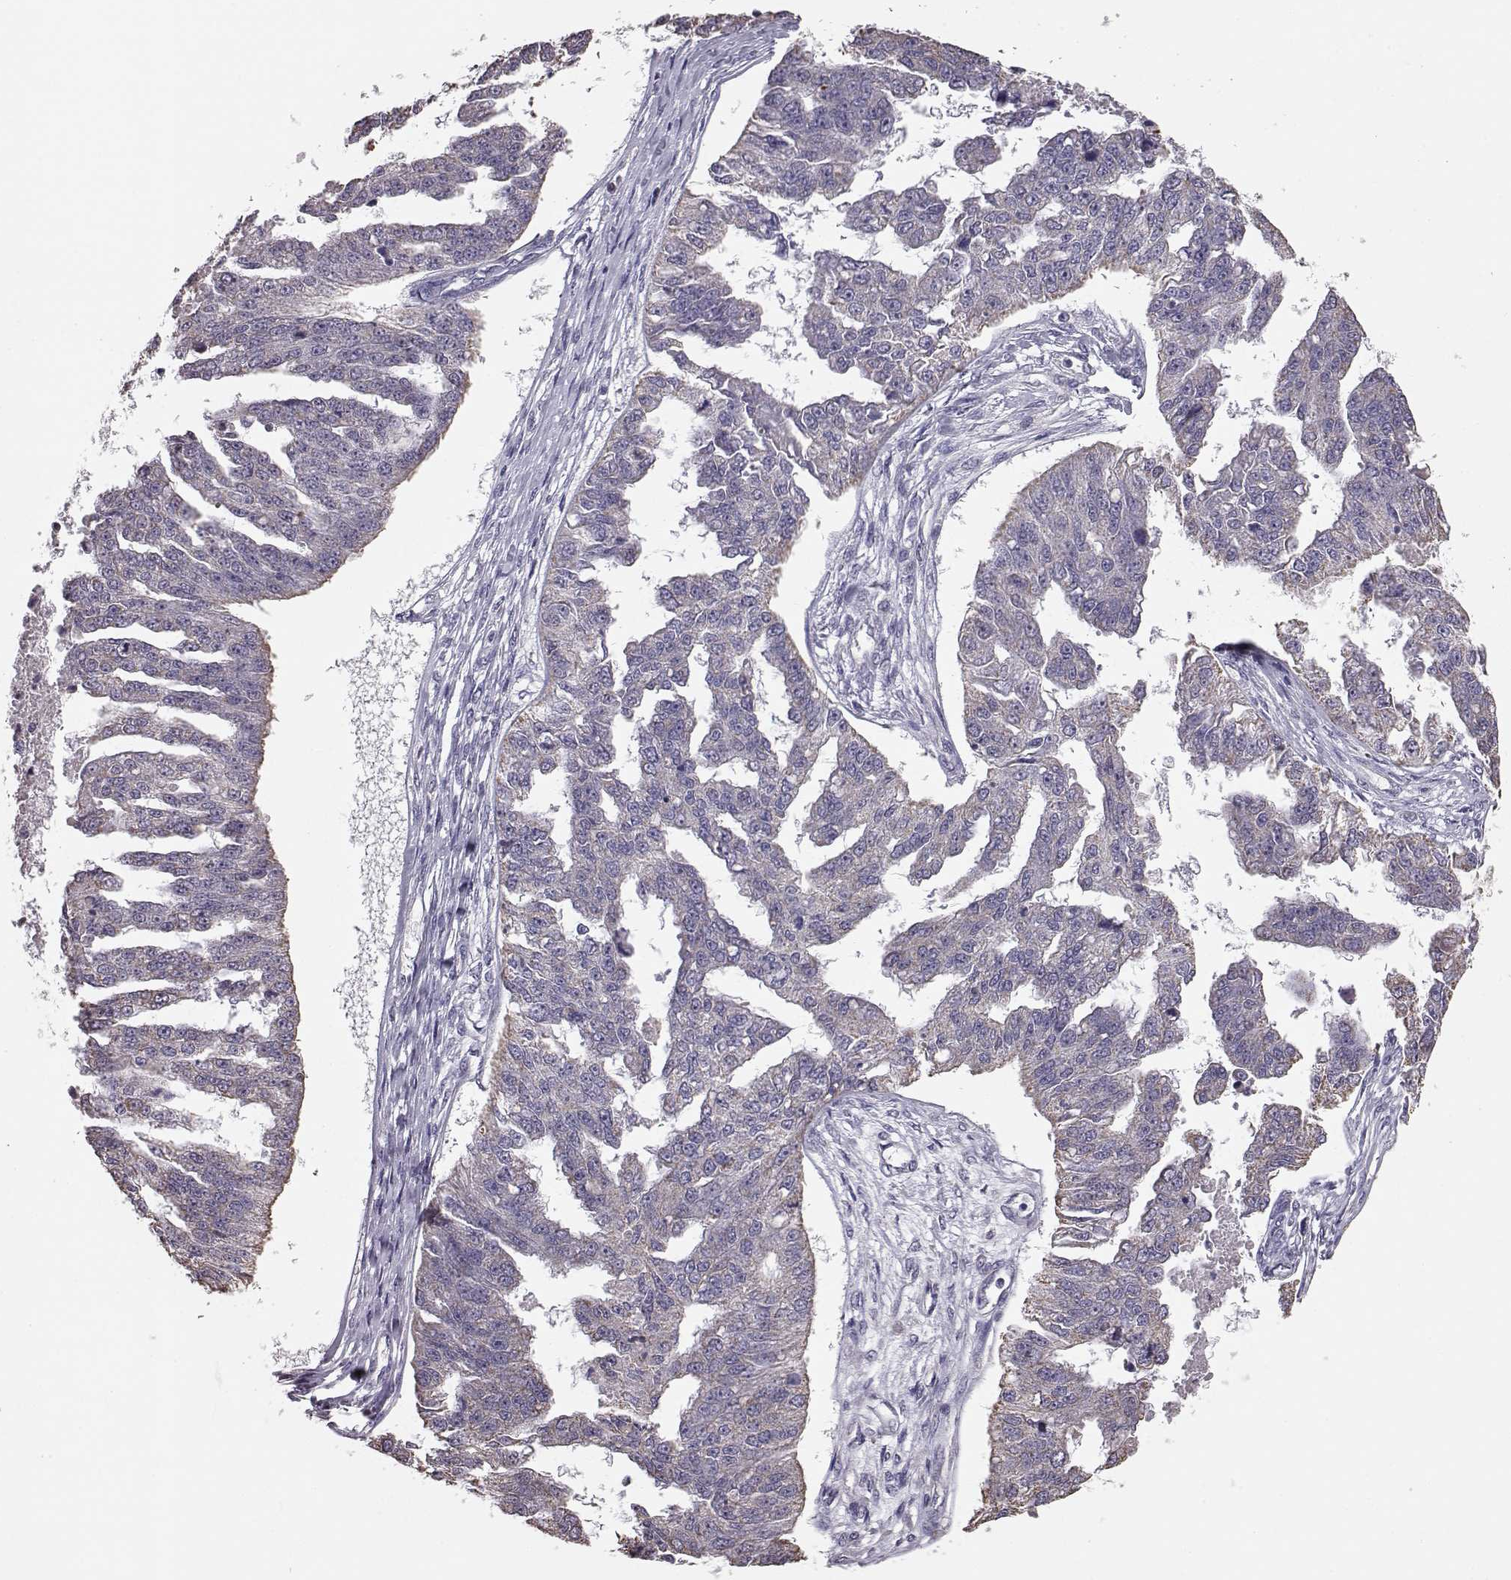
{"staining": {"intensity": "weak", "quantity": "<25%", "location": "cytoplasmic/membranous"}, "tissue": "ovarian cancer", "cell_type": "Tumor cells", "image_type": "cancer", "snomed": [{"axis": "morphology", "description": "Cystadenocarcinoma, serous, NOS"}, {"axis": "topography", "description": "Ovary"}], "caption": "Tumor cells show no significant expression in serous cystadenocarcinoma (ovarian).", "gene": "ALDH3A1", "patient": {"sex": "female", "age": 58}}